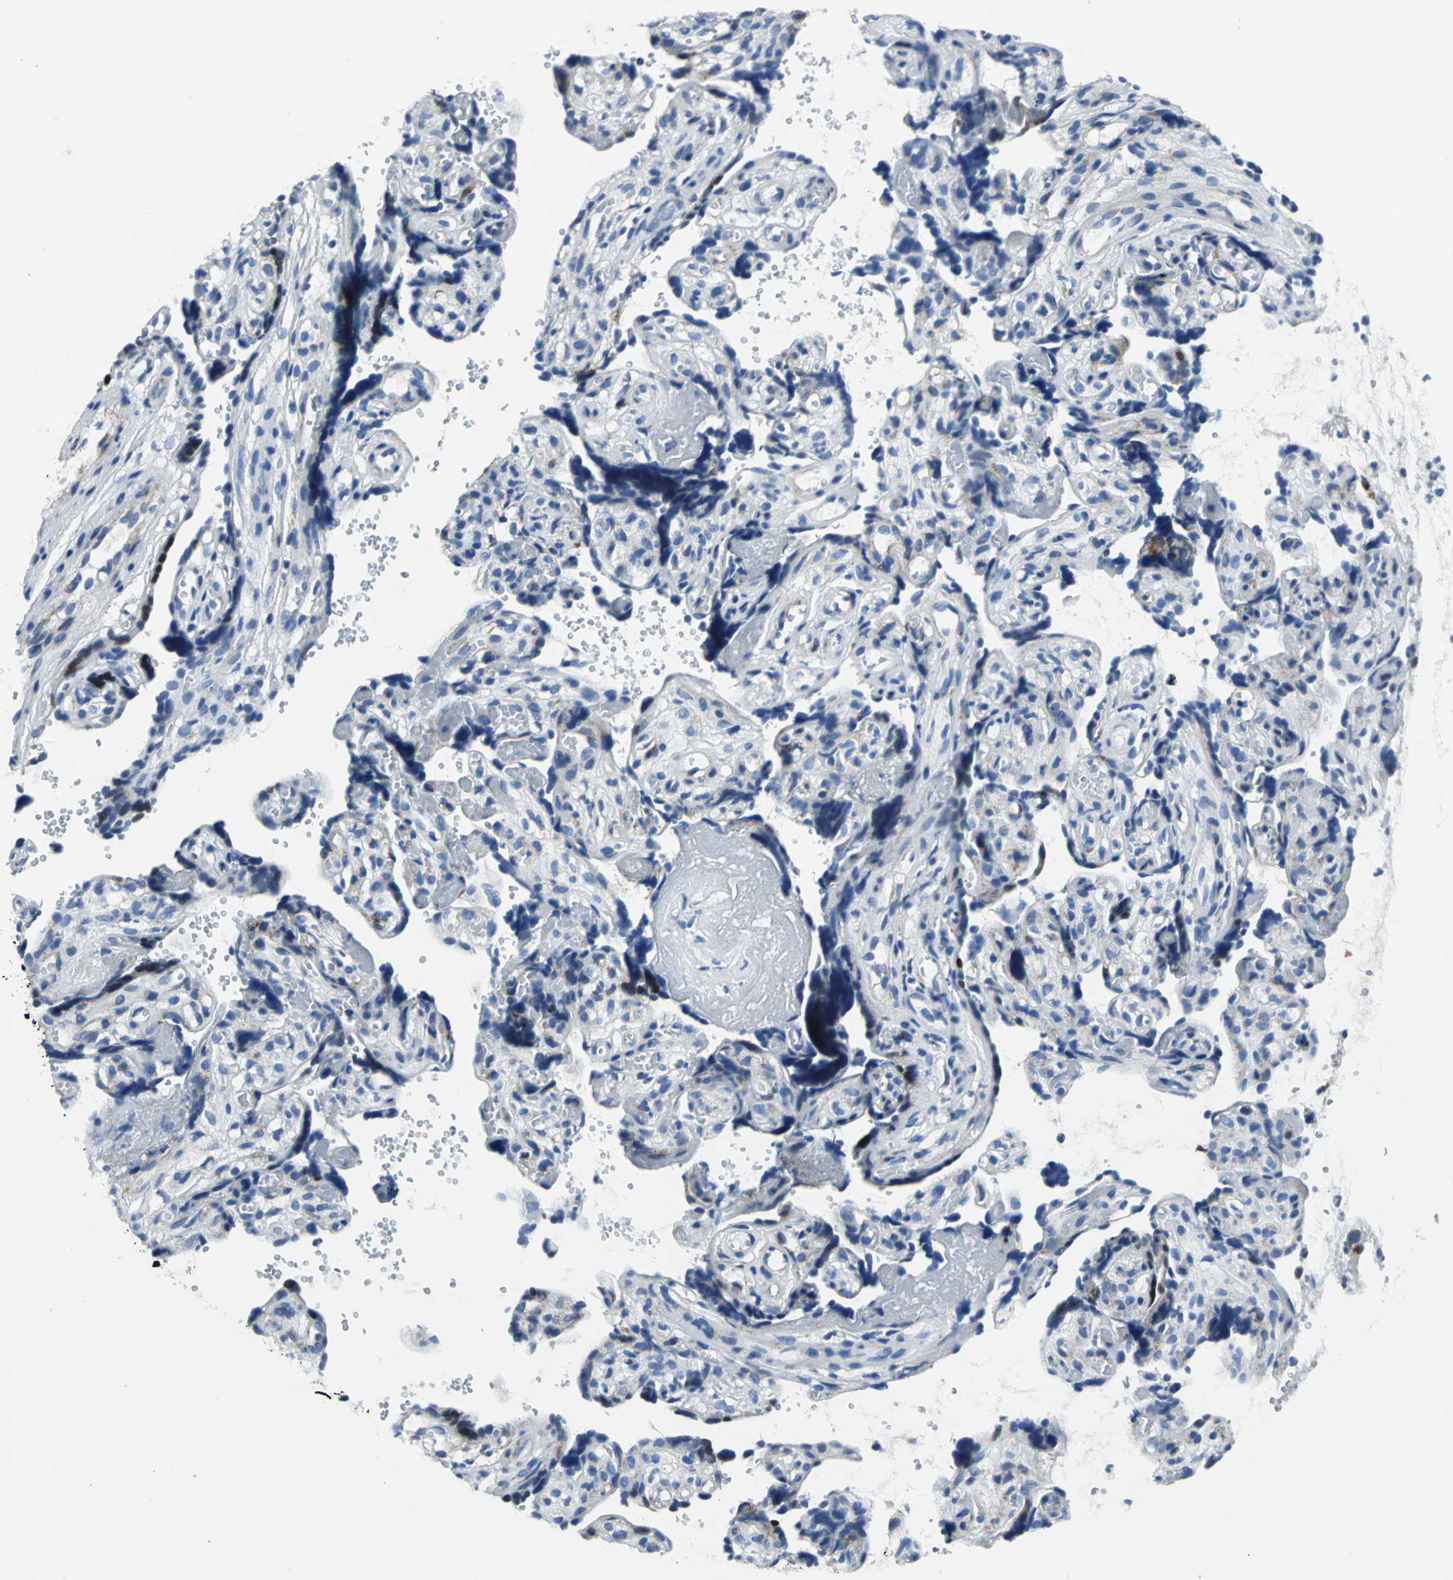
{"staining": {"intensity": "moderate", "quantity": ">75%", "location": "cytoplasmic/membranous"}, "tissue": "placenta", "cell_type": "Decidual cells", "image_type": "normal", "snomed": [{"axis": "morphology", "description": "Normal tissue, NOS"}, {"axis": "topography", "description": "Placenta"}], "caption": "High-magnification brightfield microscopy of normal placenta stained with DAB (3,3'-diaminobenzidine) (brown) and counterstained with hematoxylin (blue). decidual cells exhibit moderate cytoplasmic/membranous positivity is seen in approximately>75% of cells. (Brightfield microscopy of DAB IHC at high magnification).", "gene": "IFI6", "patient": {"sex": "female", "age": 30}}